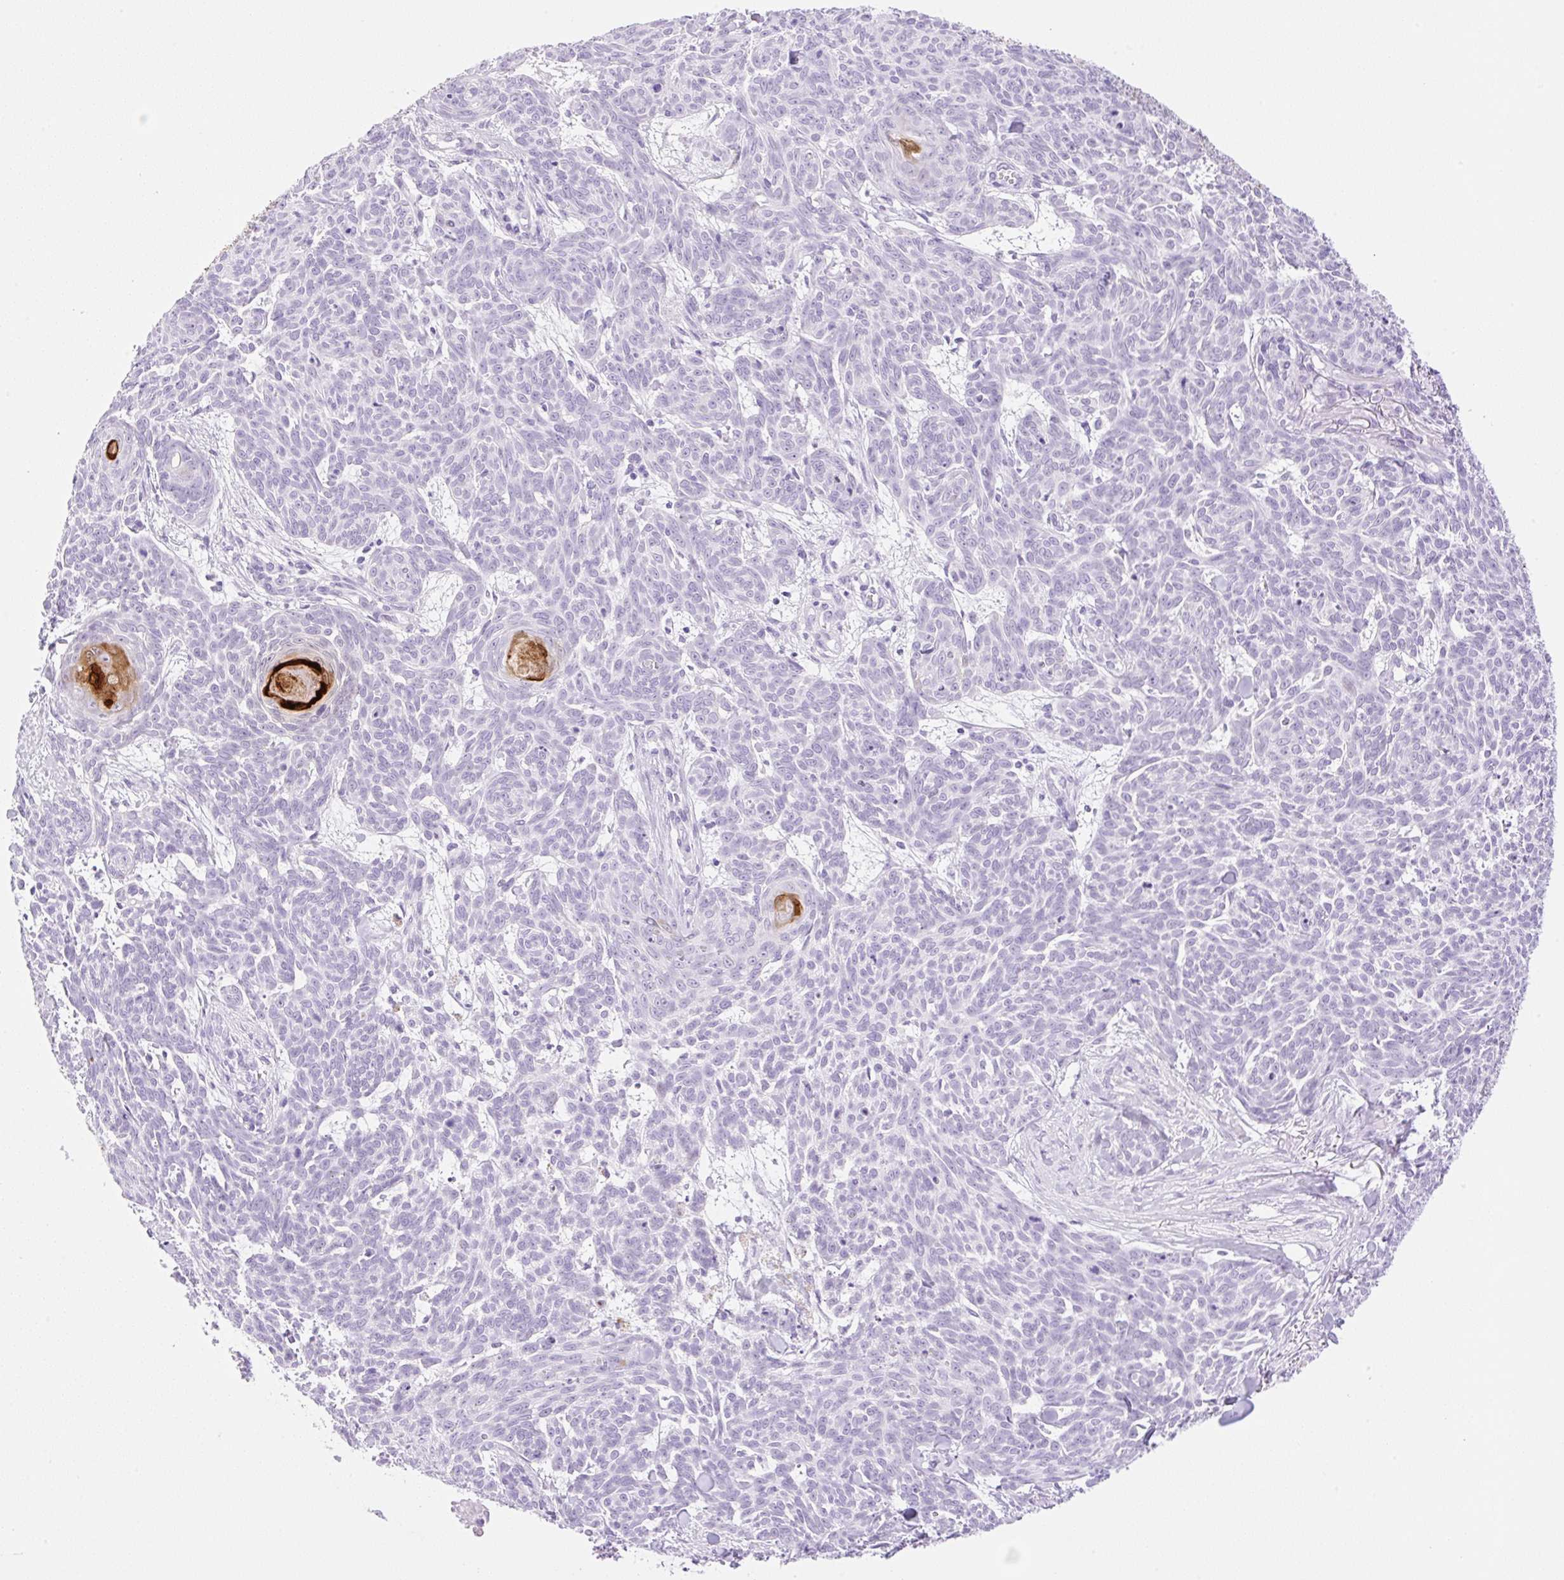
{"staining": {"intensity": "negative", "quantity": "none", "location": "none"}, "tissue": "skin cancer", "cell_type": "Tumor cells", "image_type": "cancer", "snomed": [{"axis": "morphology", "description": "Basal cell carcinoma"}, {"axis": "topography", "description": "Skin"}], "caption": "High power microscopy image of an IHC image of skin cancer, revealing no significant expression in tumor cells. (Stains: DAB IHC with hematoxylin counter stain, Microscopy: brightfield microscopy at high magnification).", "gene": "SPRR4", "patient": {"sex": "female", "age": 93}}